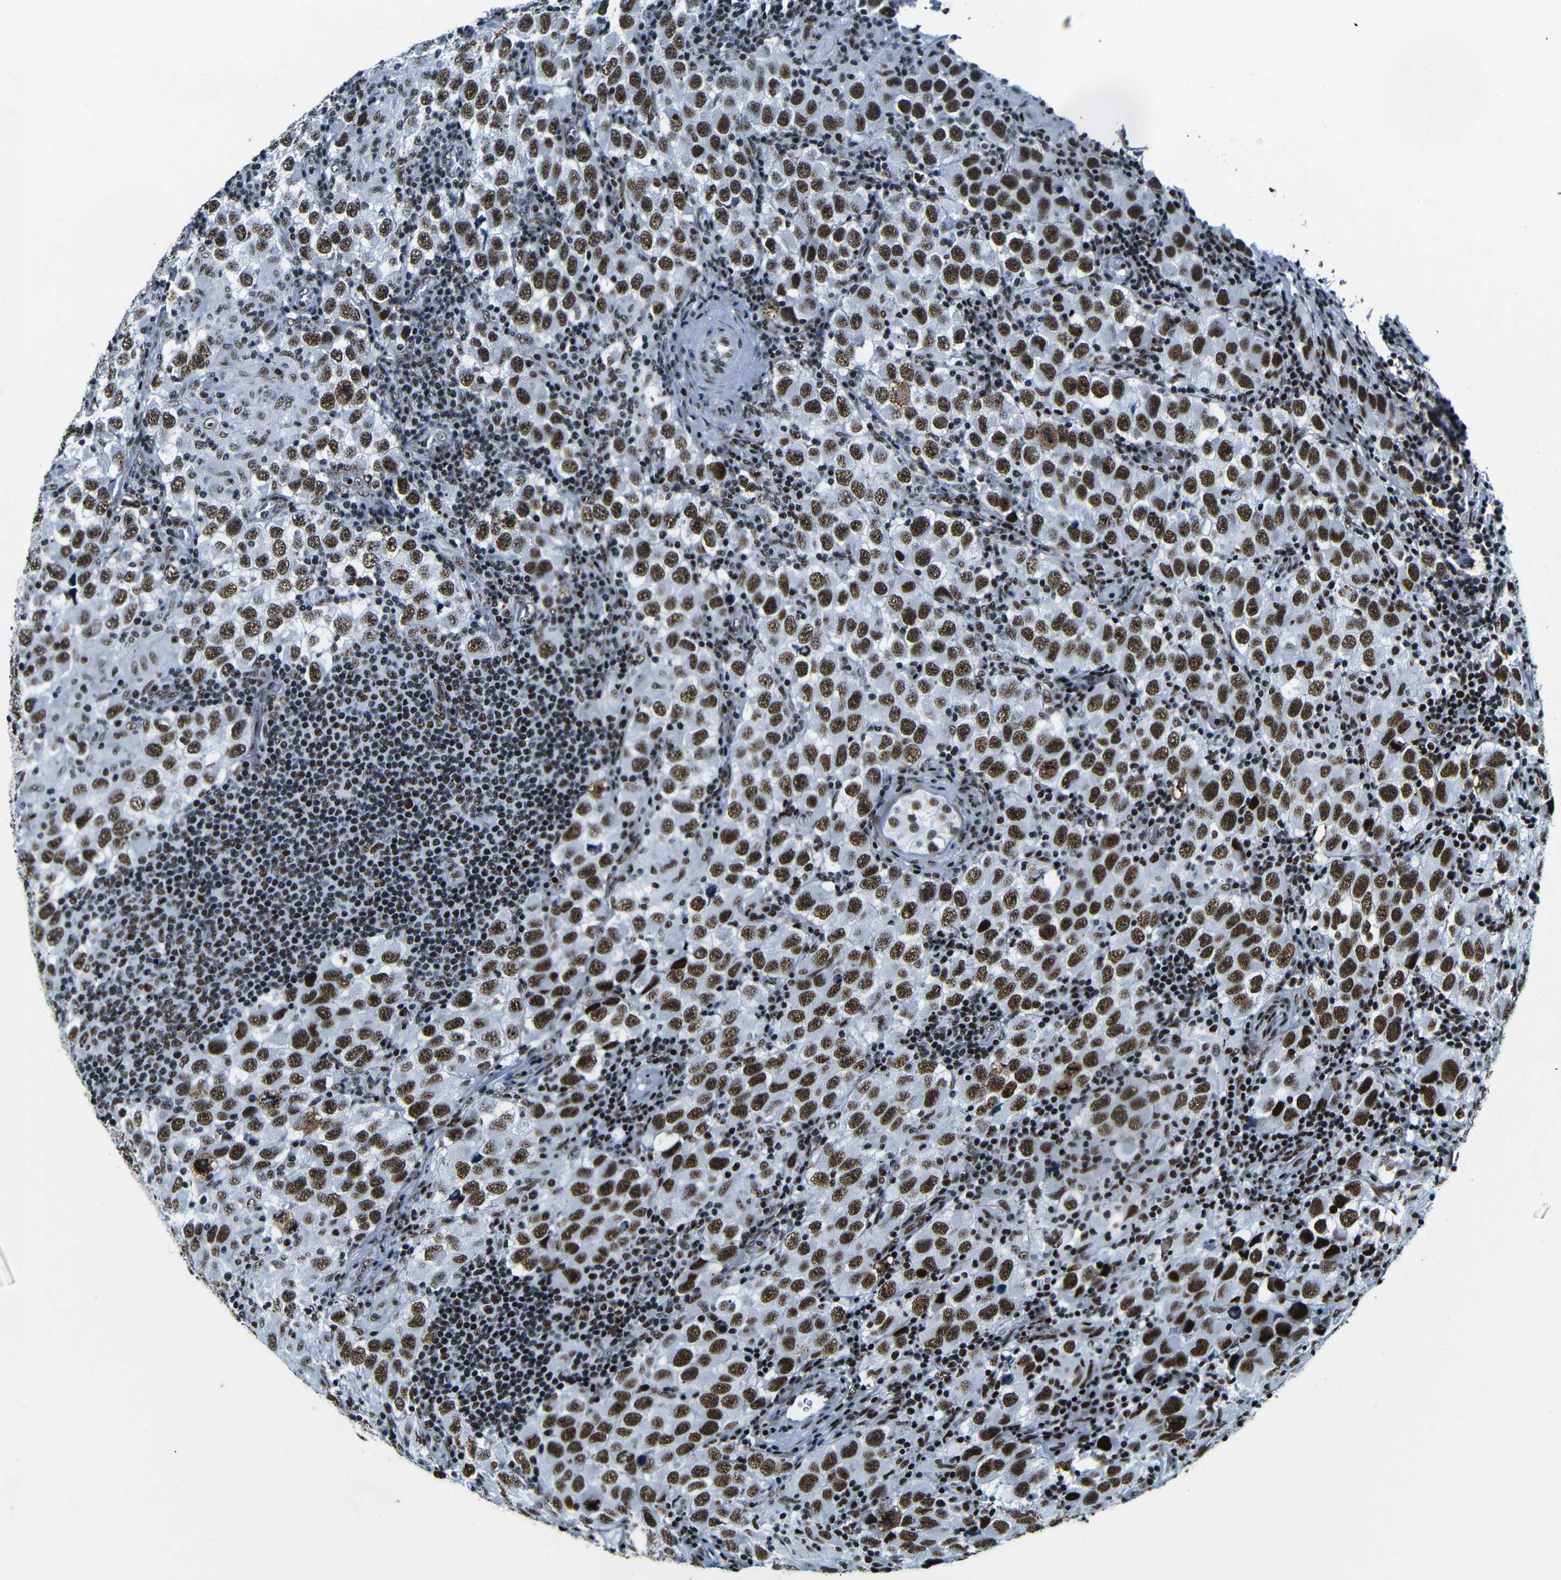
{"staining": {"intensity": "strong", "quantity": ">75%", "location": "nuclear"}, "tissue": "testis cancer", "cell_type": "Tumor cells", "image_type": "cancer", "snomed": [{"axis": "morphology", "description": "Carcinoma, Embryonal, NOS"}, {"axis": "topography", "description": "Testis"}], "caption": "This is an image of IHC staining of testis cancer, which shows strong expression in the nuclear of tumor cells.", "gene": "SRSF1", "patient": {"sex": "male", "age": 21}}